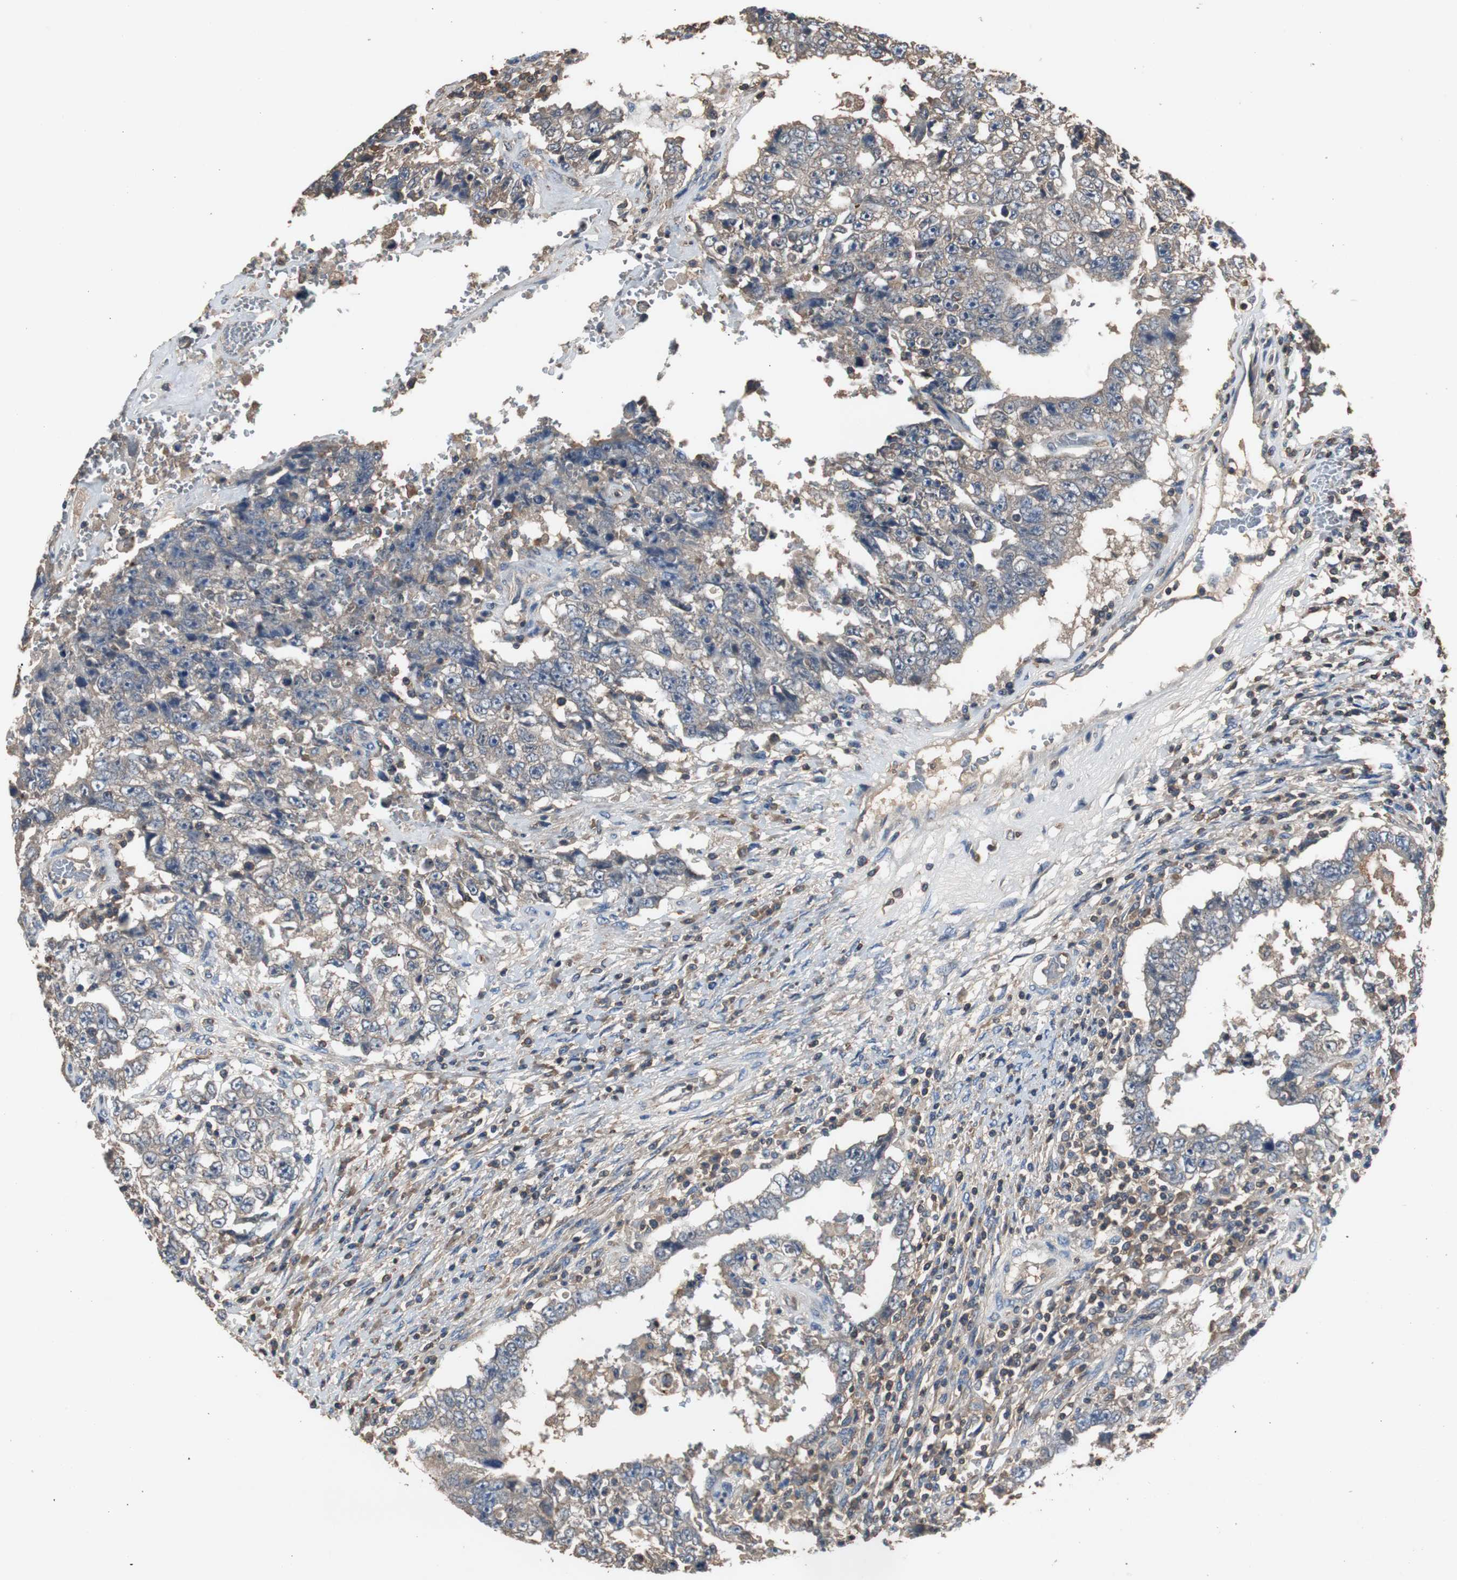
{"staining": {"intensity": "weak", "quantity": "25%-75%", "location": "cytoplasmic/membranous"}, "tissue": "testis cancer", "cell_type": "Tumor cells", "image_type": "cancer", "snomed": [{"axis": "morphology", "description": "Carcinoma, Embryonal, NOS"}, {"axis": "topography", "description": "Testis"}], "caption": "Immunohistochemical staining of human testis cancer displays weak cytoplasmic/membranous protein expression in approximately 25%-75% of tumor cells. The staining is performed using DAB brown chromogen to label protein expression. The nuclei are counter-stained blue using hematoxylin.", "gene": "TNFRSF14", "patient": {"sex": "male", "age": 26}}